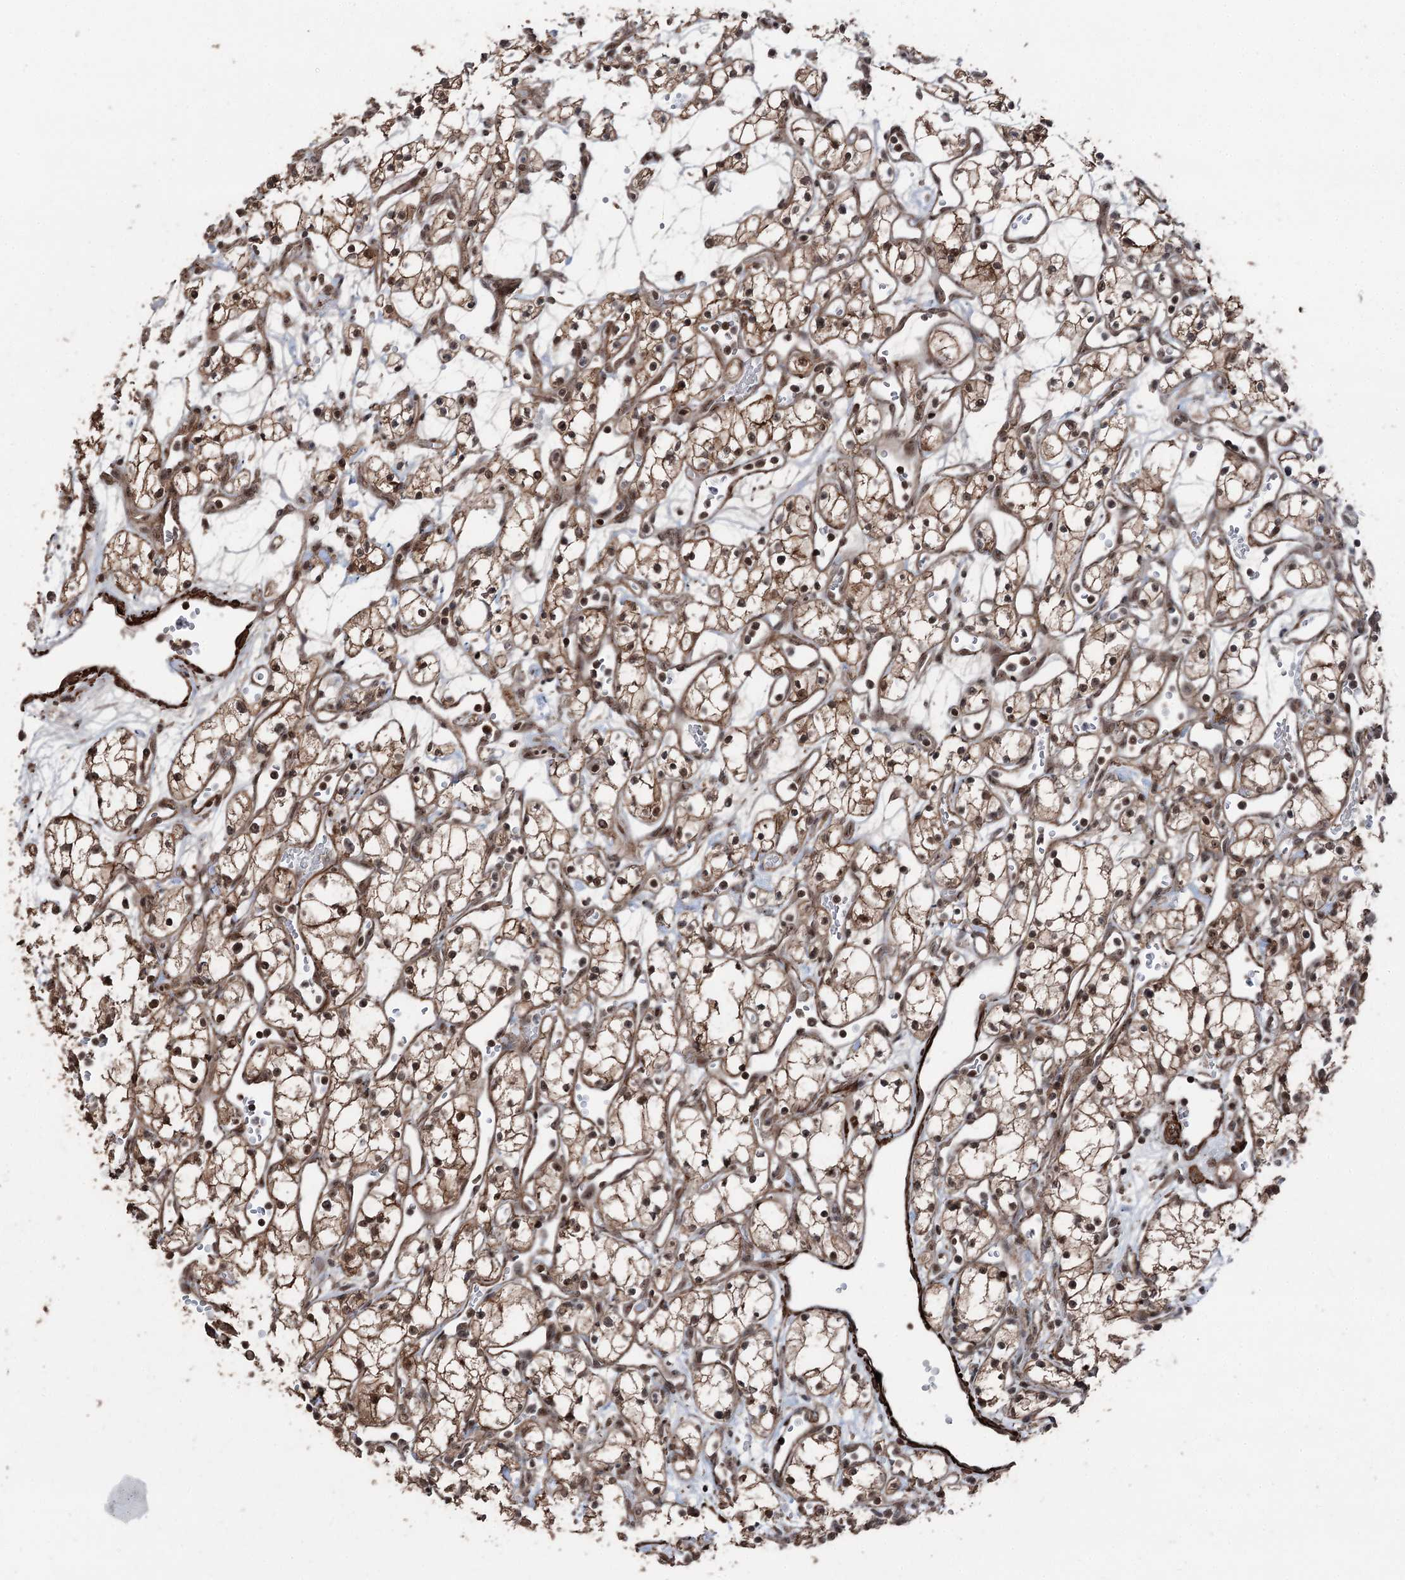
{"staining": {"intensity": "moderate", "quantity": ">75%", "location": "cytoplasmic/membranous,nuclear"}, "tissue": "renal cancer", "cell_type": "Tumor cells", "image_type": "cancer", "snomed": [{"axis": "morphology", "description": "Adenocarcinoma, NOS"}, {"axis": "topography", "description": "Kidney"}], "caption": "Immunohistochemical staining of human renal cancer displays moderate cytoplasmic/membranous and nuclear protein staining in approximately >75% of tumor cells. The staining is performed using DAB (3,3'-diaminobenzidine) brown chromogen to label protein expression. The nuclei are counter-stained blue using hematoxylin.", "gene": "CCDC82", "patient": {"sex": "male", "age": 59}}